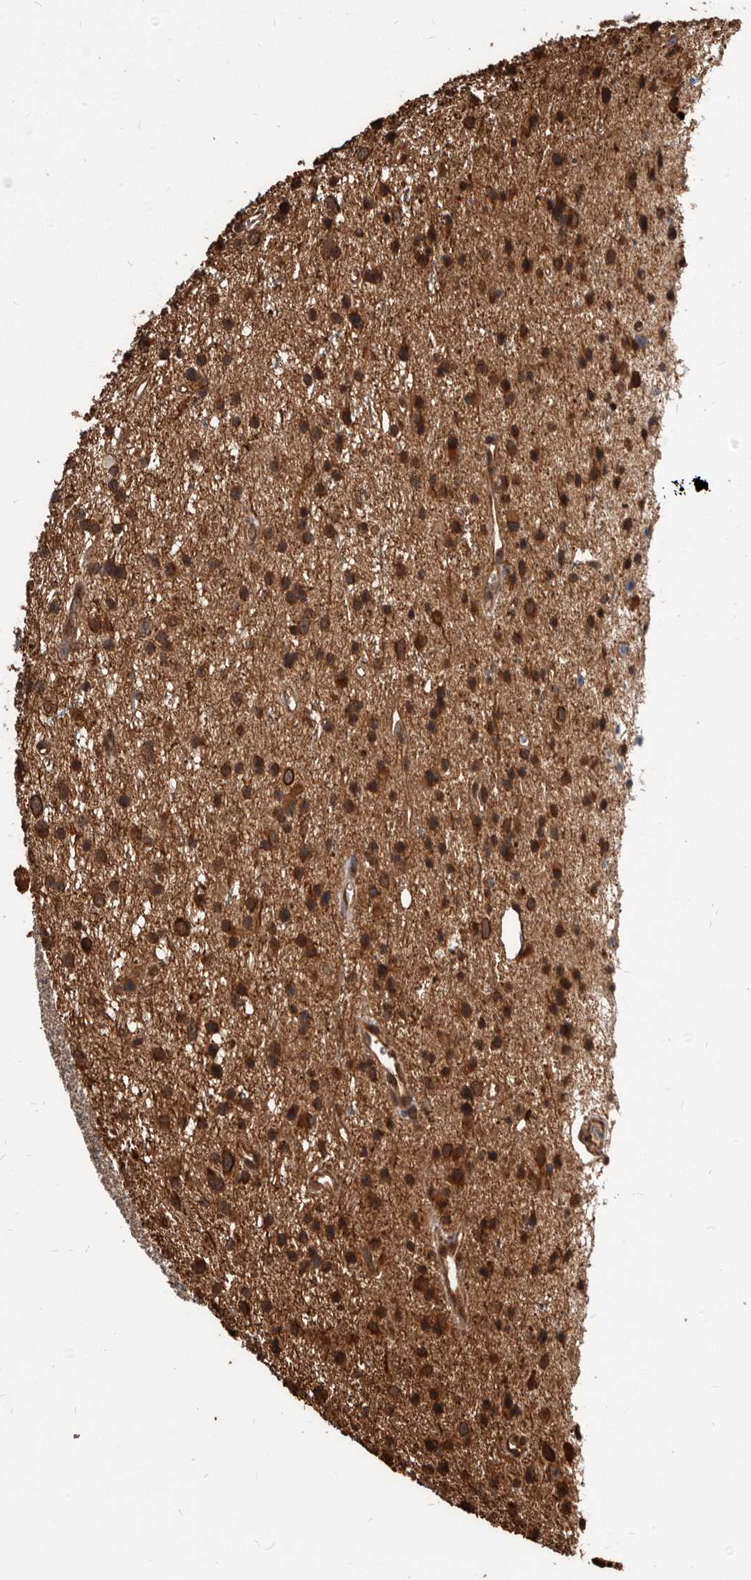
{"staining": {"intensity": "strong", "quantity": ">75%", "location": "cytoplasmic/membranous"}, "tissue": "glioma", "cell_type": "Tumor cells", "image_type": "cancer", "snomed": [{"axis": "morphology", "description": "Glioma, malignant, Low grade"}, {"axis": "topography", "description": "Cerebral cortex"}], "caption": "An image showing strong cytoplasmic/membranous staining in approximately >75% of tumor cells in malignant glioma (low-grade), as visualized by brown immunohistochemical staining.", "gene": "ADAMTS20", "patient": {"sex": "female", "age": 39}}